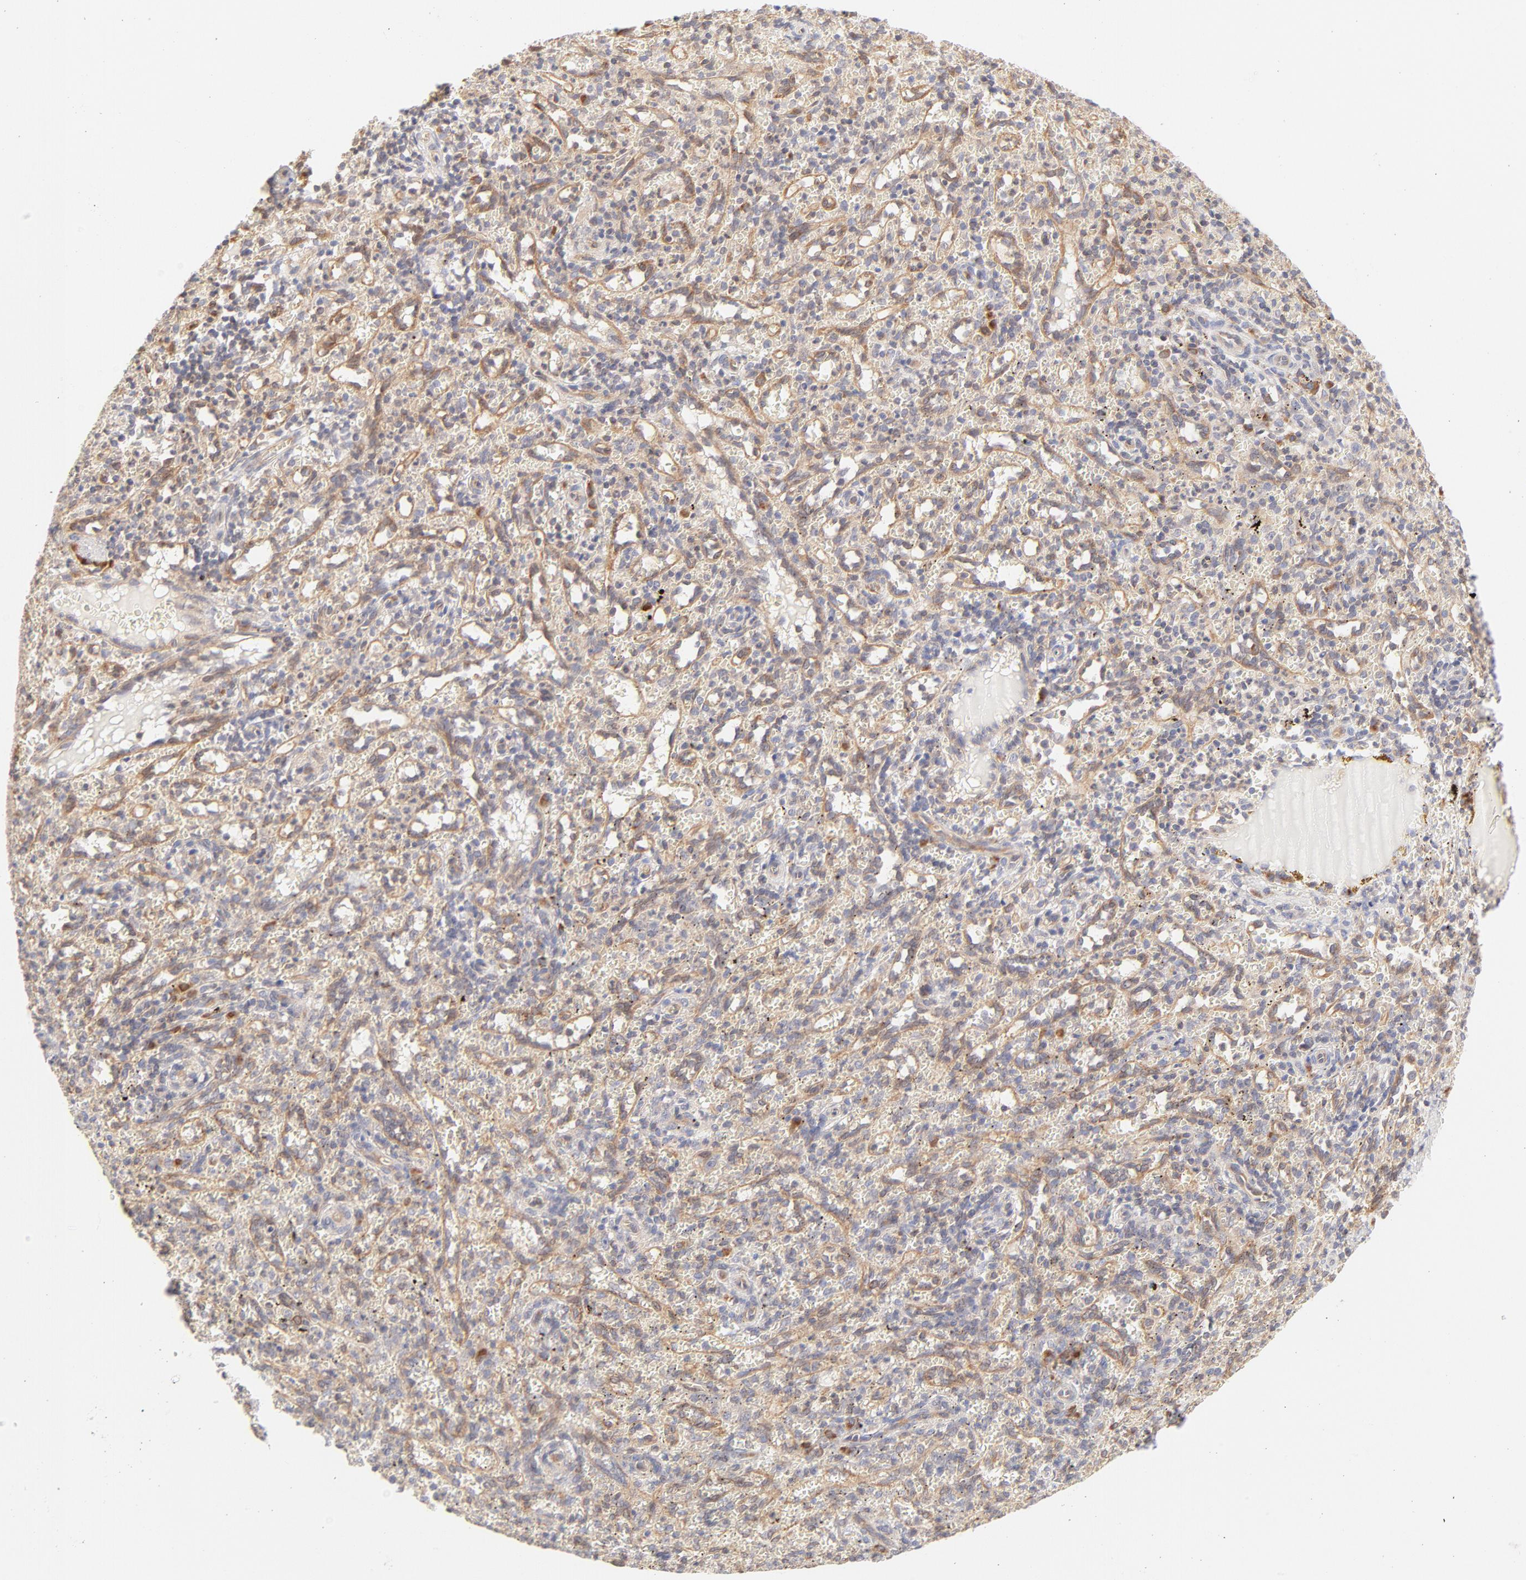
{"staining": {"intensity": "weak", "quantity": ">75%", "location": "cytoplasmic/membranous"}, "tissue": "spleen", "cell_type": "Cells in red pulp", "image_type": "normal", "snomed": [{"axis": "morphology", "description": "Normal tissue, NOS"}, {"axis": "topography", "description": "Spleen"}], "caption": "The histopathology image demonstrates a brown stain indicating the presence of a protein in the cytoplasmic/membranous of cells in red pulp in spleen. (DAB = brown stain, brightfield microscopy at high magnification).", "gene": "RPS6KA1", "patient": {"sex": "female", "age": 10}}